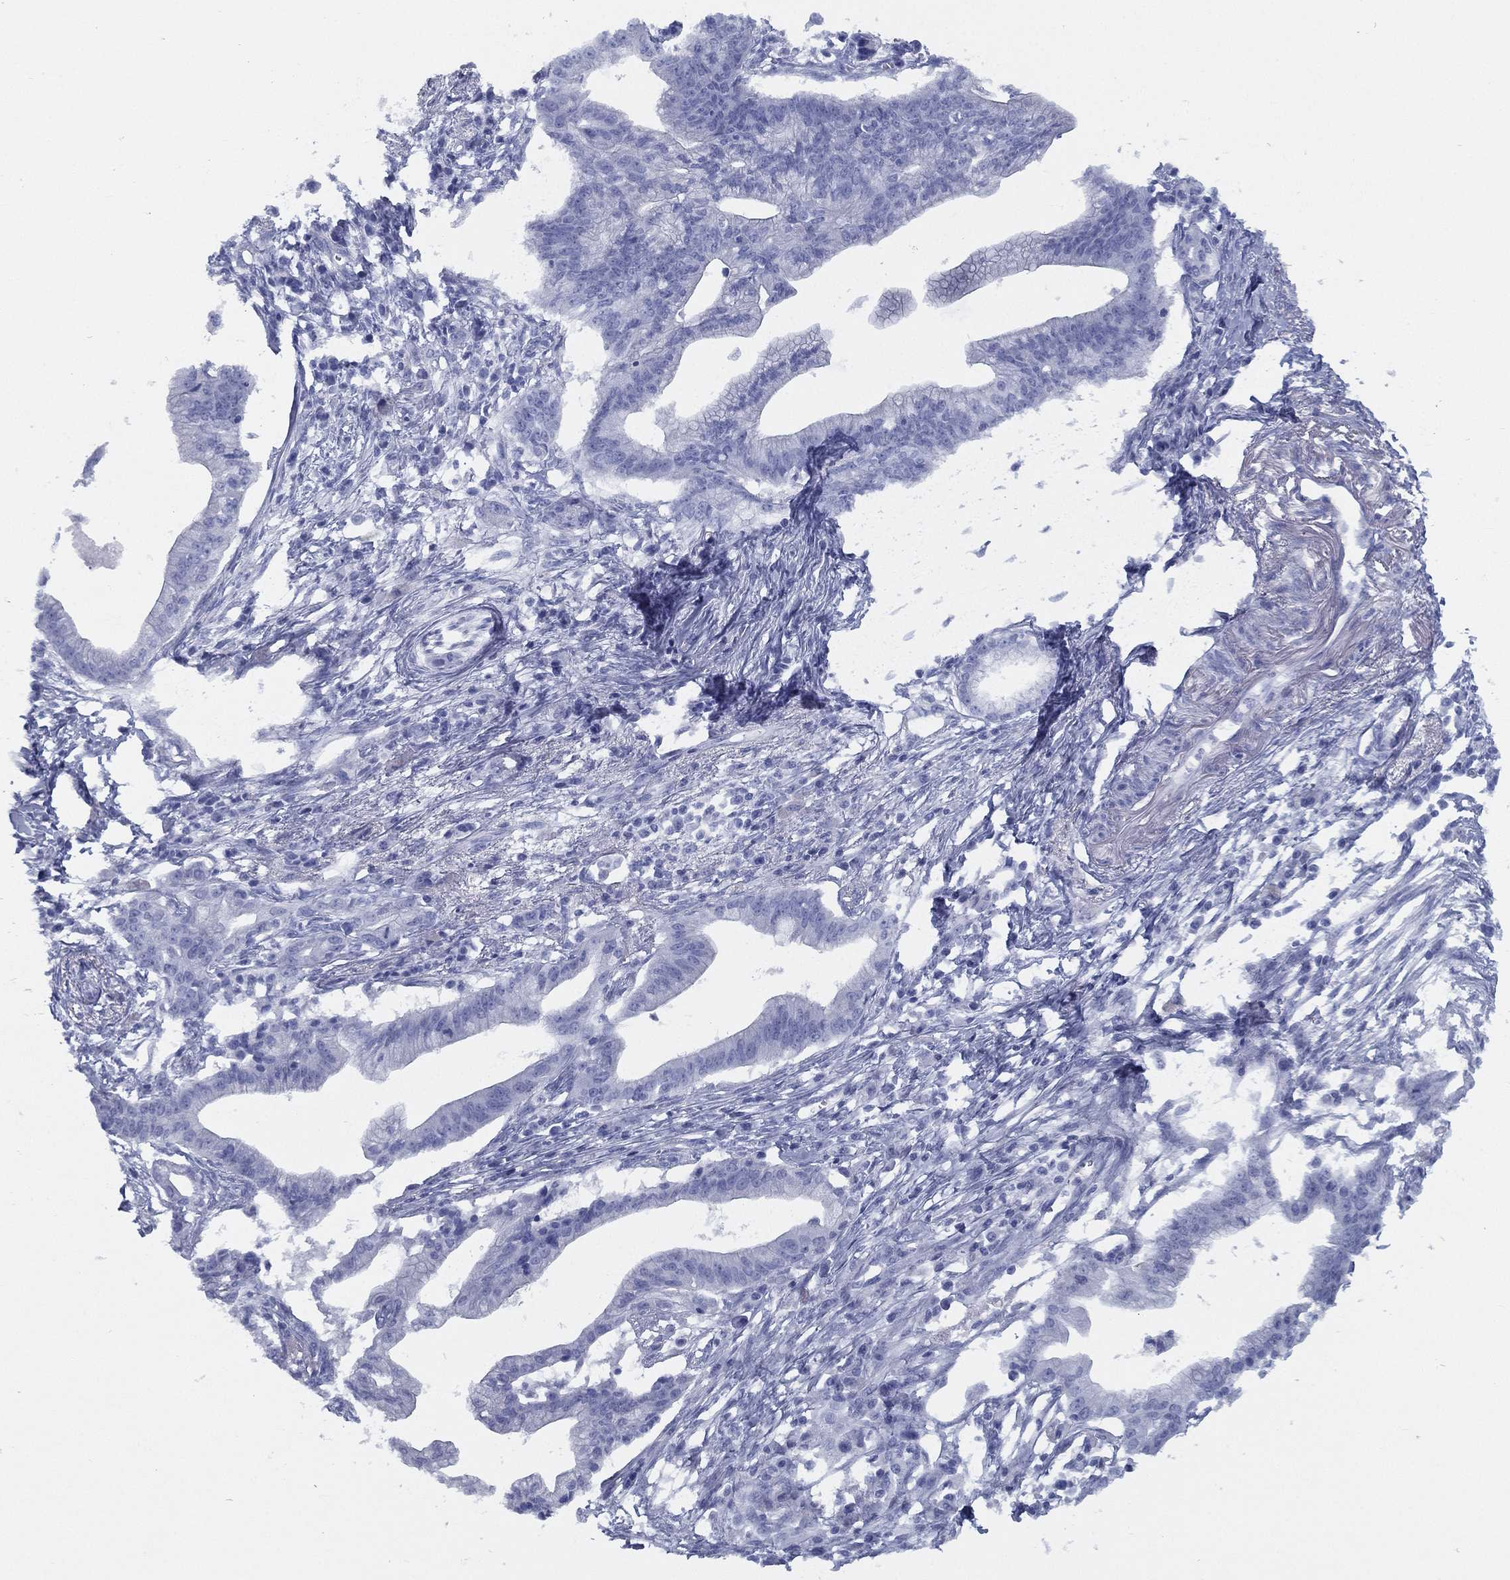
{"staining": {"intensity": "negative", "quantity": "none", "location": "none"}, "tissue": "pancreatic cancer", "cell_type": "Tumor cells", "image_type": "cancer", "snomed": [{"axis": "morphology", "description": "Normal tissue, NOS"}, {"axis": "morphology", "description": "Adenocarcinoma, NOS"}, {"axis": "topography", "description": "Pancreas"}], "caption": "Pancreatic cancer (adenocarcinoma) was stained to show a protein in brown. There is no significant expression in tumor cells.", "gene": "TMEM252", "patient": {"sex": "female", "age": 58}}